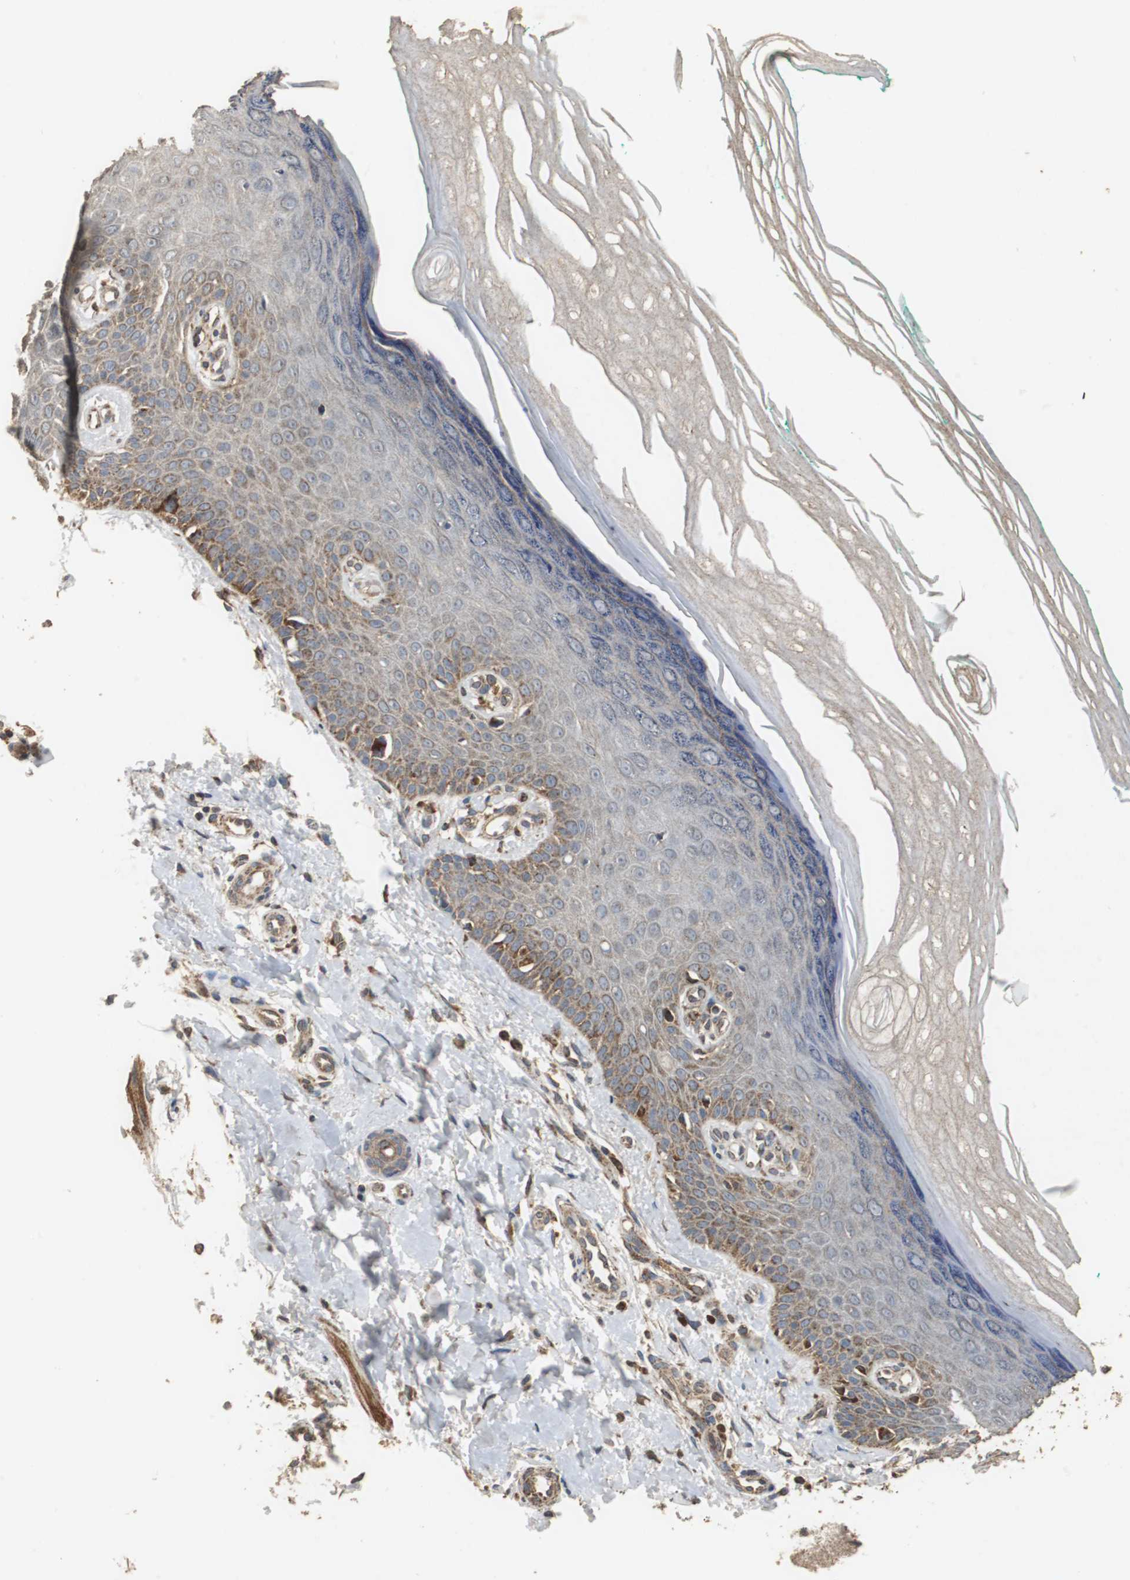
{"staining": {"intensity": "weak", "quantity": ">75%", "location": "cytoplasmic/membranous"}, "tissue": "skin", "cell_type": "Fibroblasts", "image_type": "normal", "snomed": [{"axis": "morphology", "description": "Normal tissue, NOS"}, {"axis": "topography", "description": "Skin"}], "caption": "This histopathology image reveals immunohistochemistry (IHC) staining of benign skin, with low weak cytoplasmic/membranous expression in about >75% of fibroblasts.", "gene": "NNT", "patient": {"sex": "male", "age": 26}}